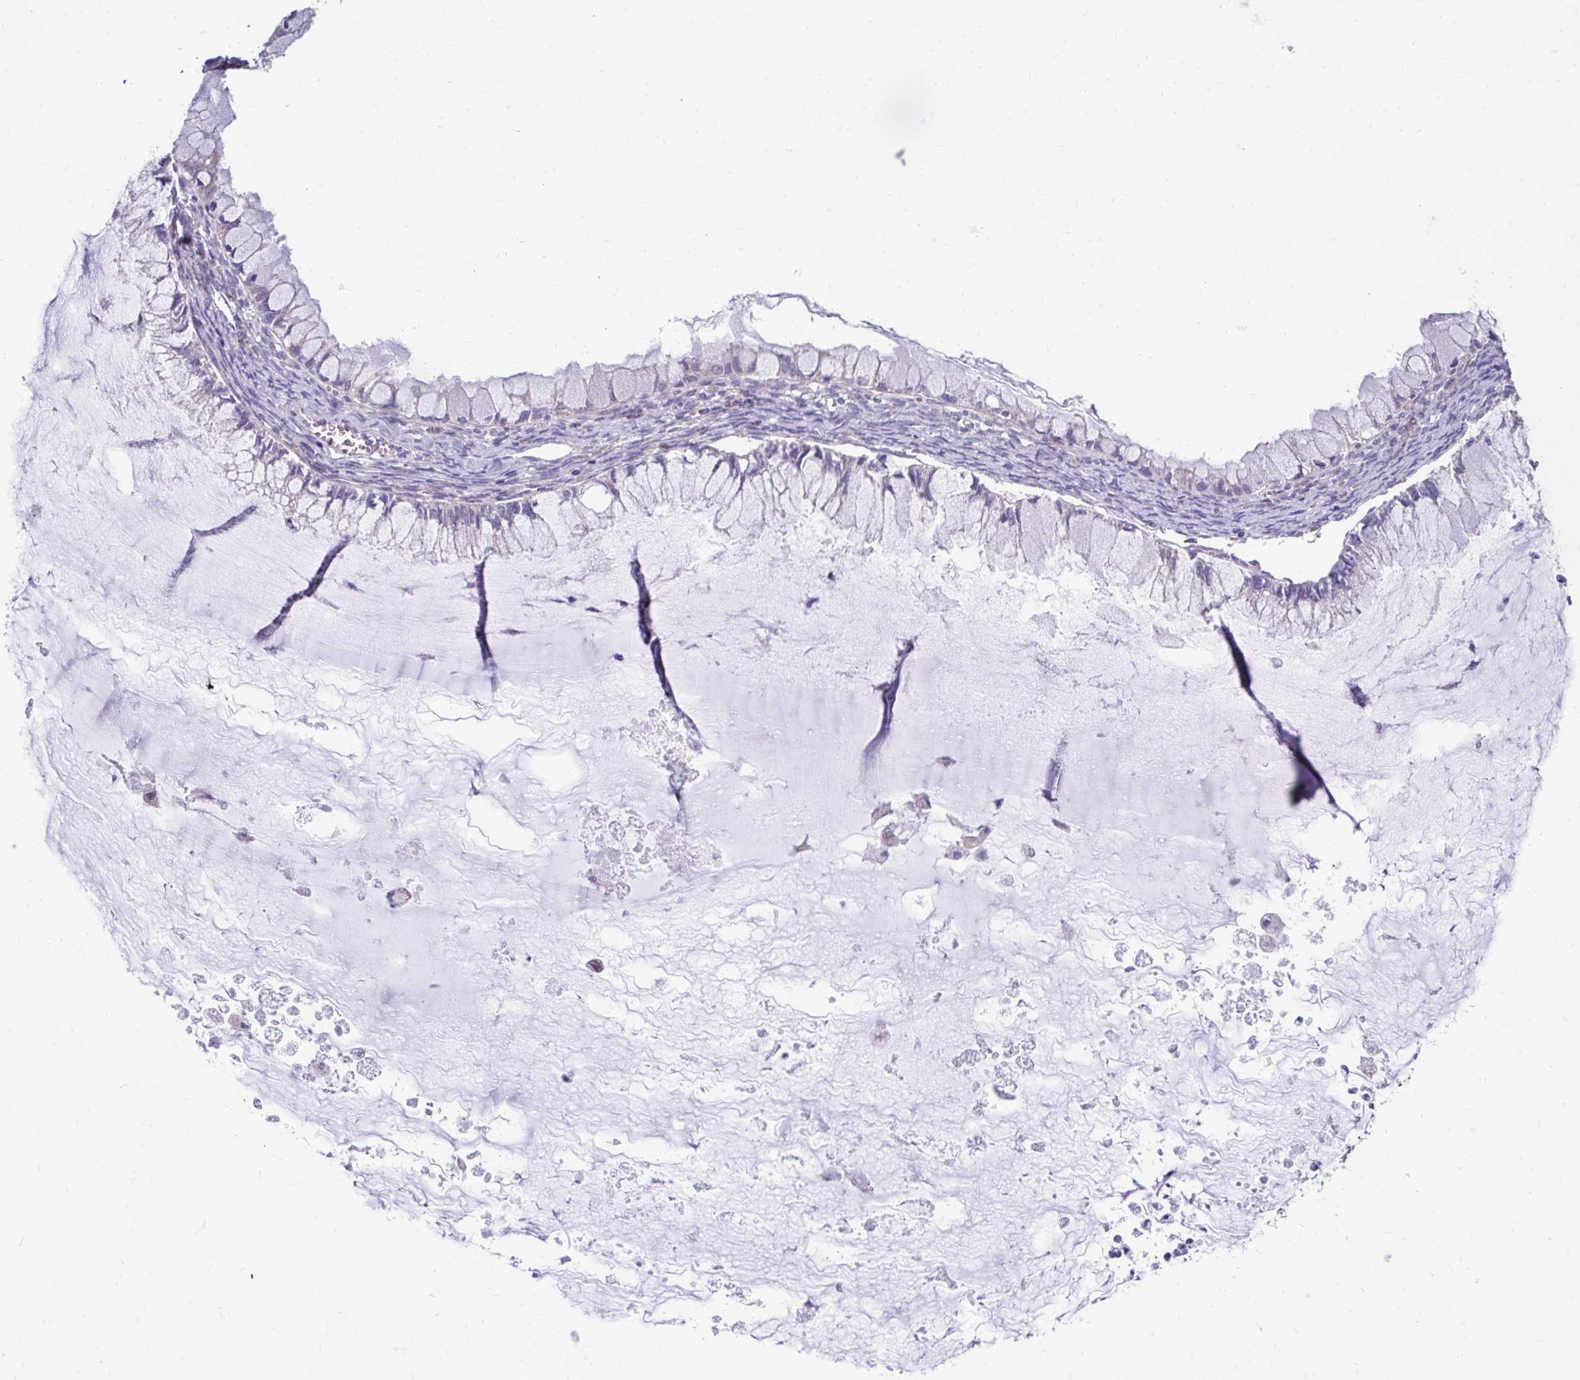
{"staining": {"intensity": "negative", "quantity": "none", "location": "none"}, "tissue": "ovarian cancer", "cell_type": "Tumor cells", "image_type": "cancer", "snomed": [{"axis": "morphology", "description": "Cystadenocarcinoma, mucinous, NOS"}, {"axis": "topography", "description": "Ovary"}], "caption": "Immunohistochemistry of mucinous cystadenocarcinoma (ovarian) exhibits no positivity in tumor cells.", "gene": "LINGO4", "patient": {"sex": "female", "age": 34}}